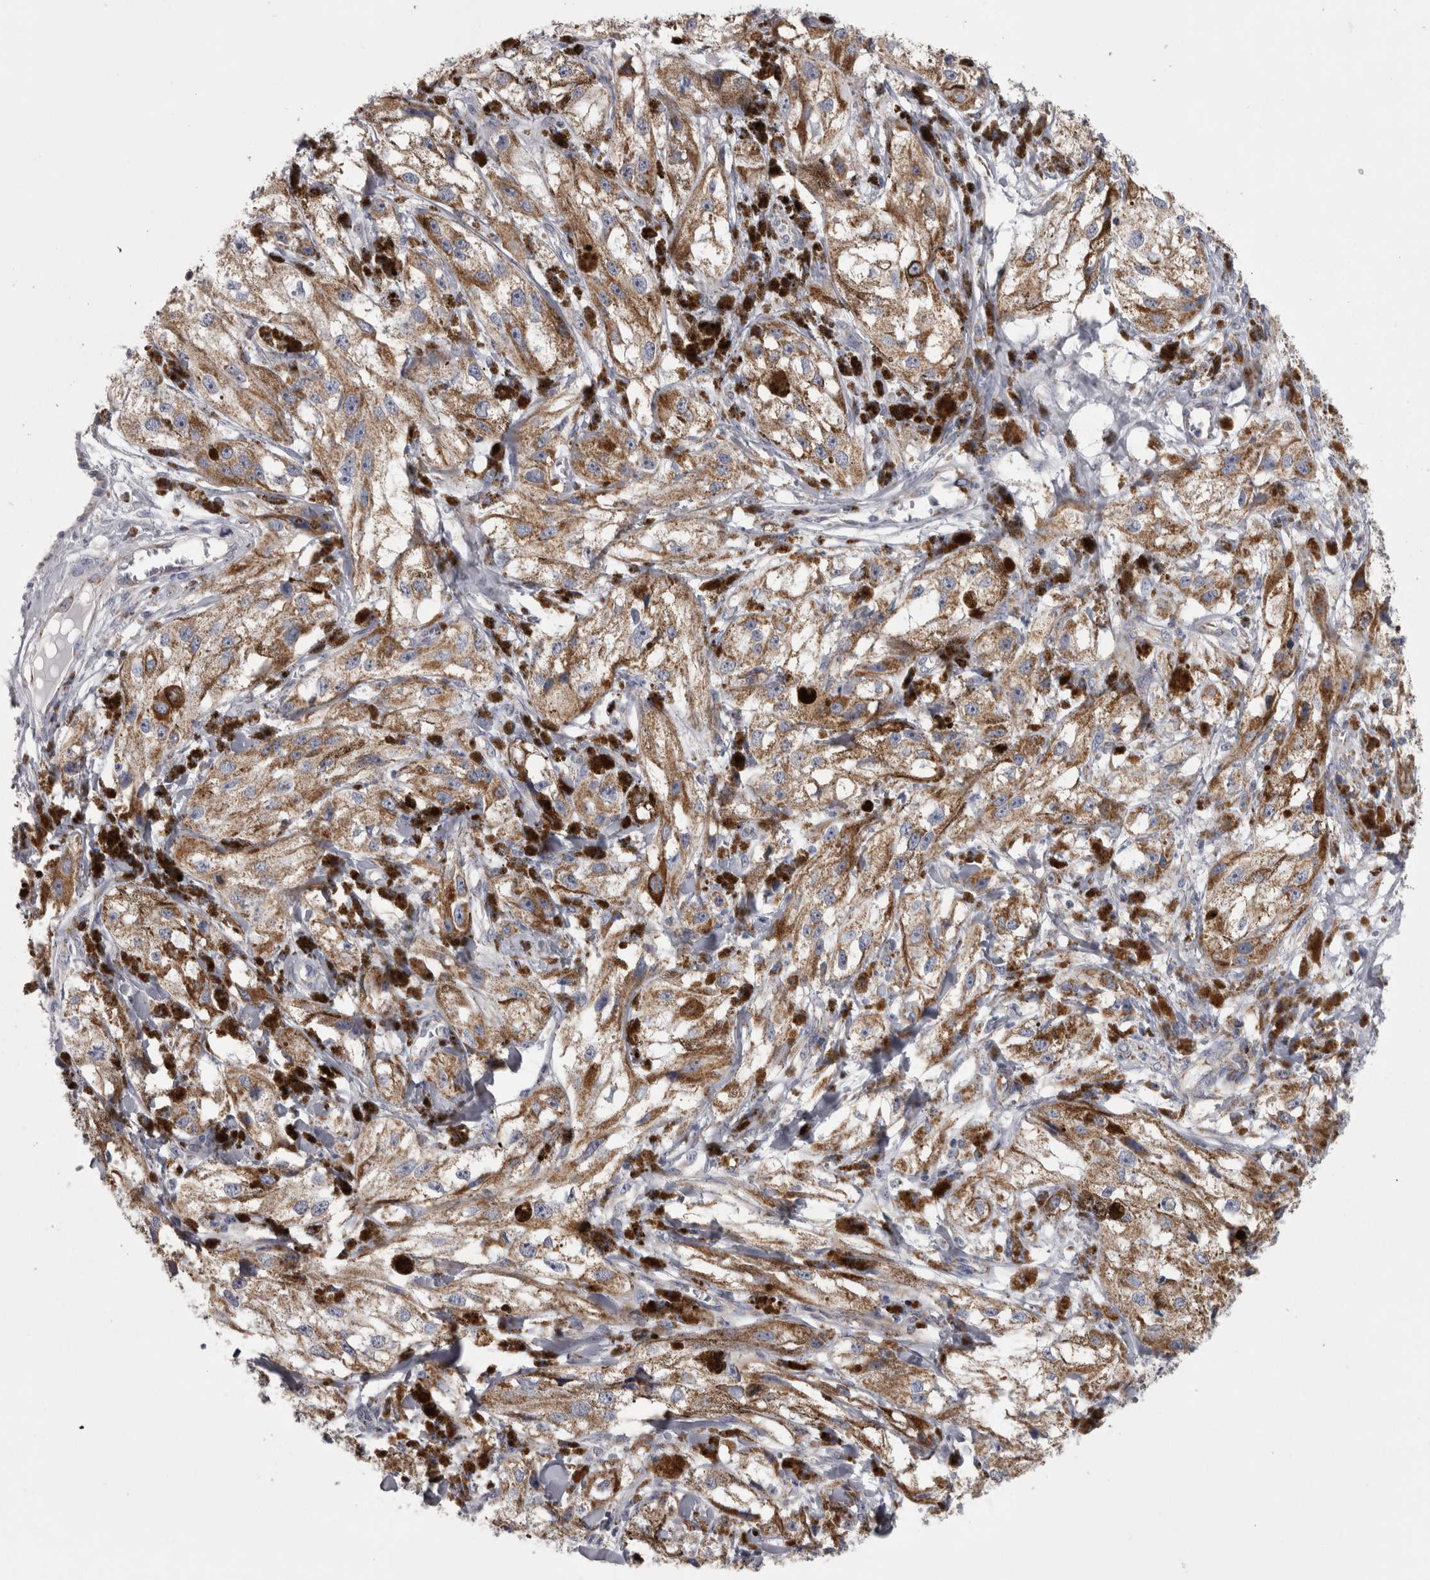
{"staining": {"intensity": "moderate", "quantity": ">75%", "location": "cytoplasmic/membranous"}, "tissue": "melanoma", "cell_type": "Tumor cells", "image_type": "cancer", "snomed": [{"axis": "morphology", "description": "Malignant melanoma, NOS"}, {"axis": "topography", "description": "Skin"}], "caption": "There is medium levels of moderate cytoplasmic/membranous positivity in tumor cells of melanoma, as demonstrated by immunohistochemical staining (brown color).", "gene": "DBT", "patient": {"sex": "male", "age": 88}}